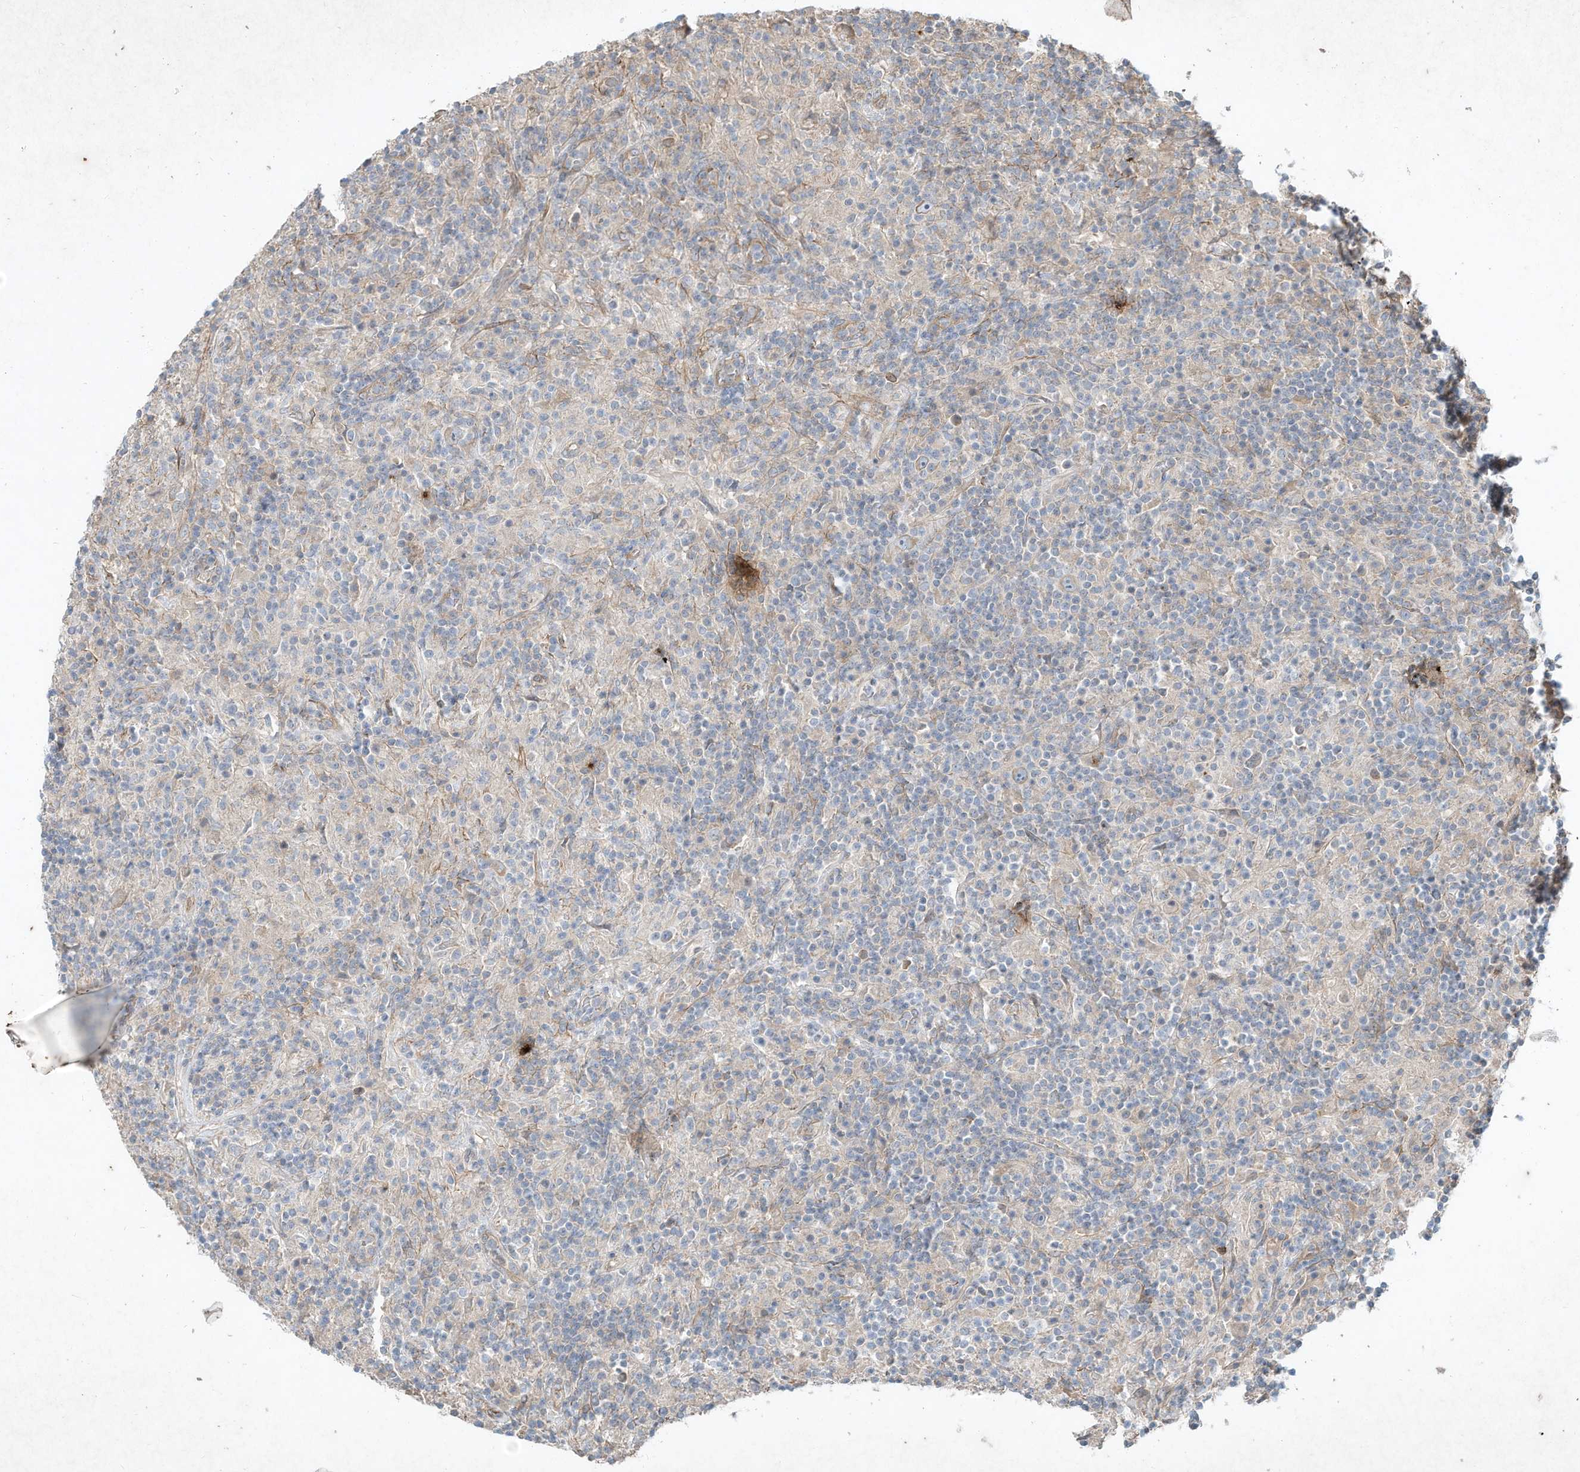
{"staining": {"intensity": "negative", "quantity": "none", "location": "none"}, "tissue": "lymphoma", "cell_type": "Tumor cells", "image_type": "cancer", "snomed": [{"axis": "morphology", "description": "Hodgkin's disease, NOS"}, {"axis": "topography", "description": "Lymph node"}], "caption": "IHC histopathology image of neoplastic tissue: Hodgkin's disease stained with DAB exhibits no significant protein staining in tumor cells.", "gene": "HTR5A", "patient": {"sex": "male", "age": 70}}